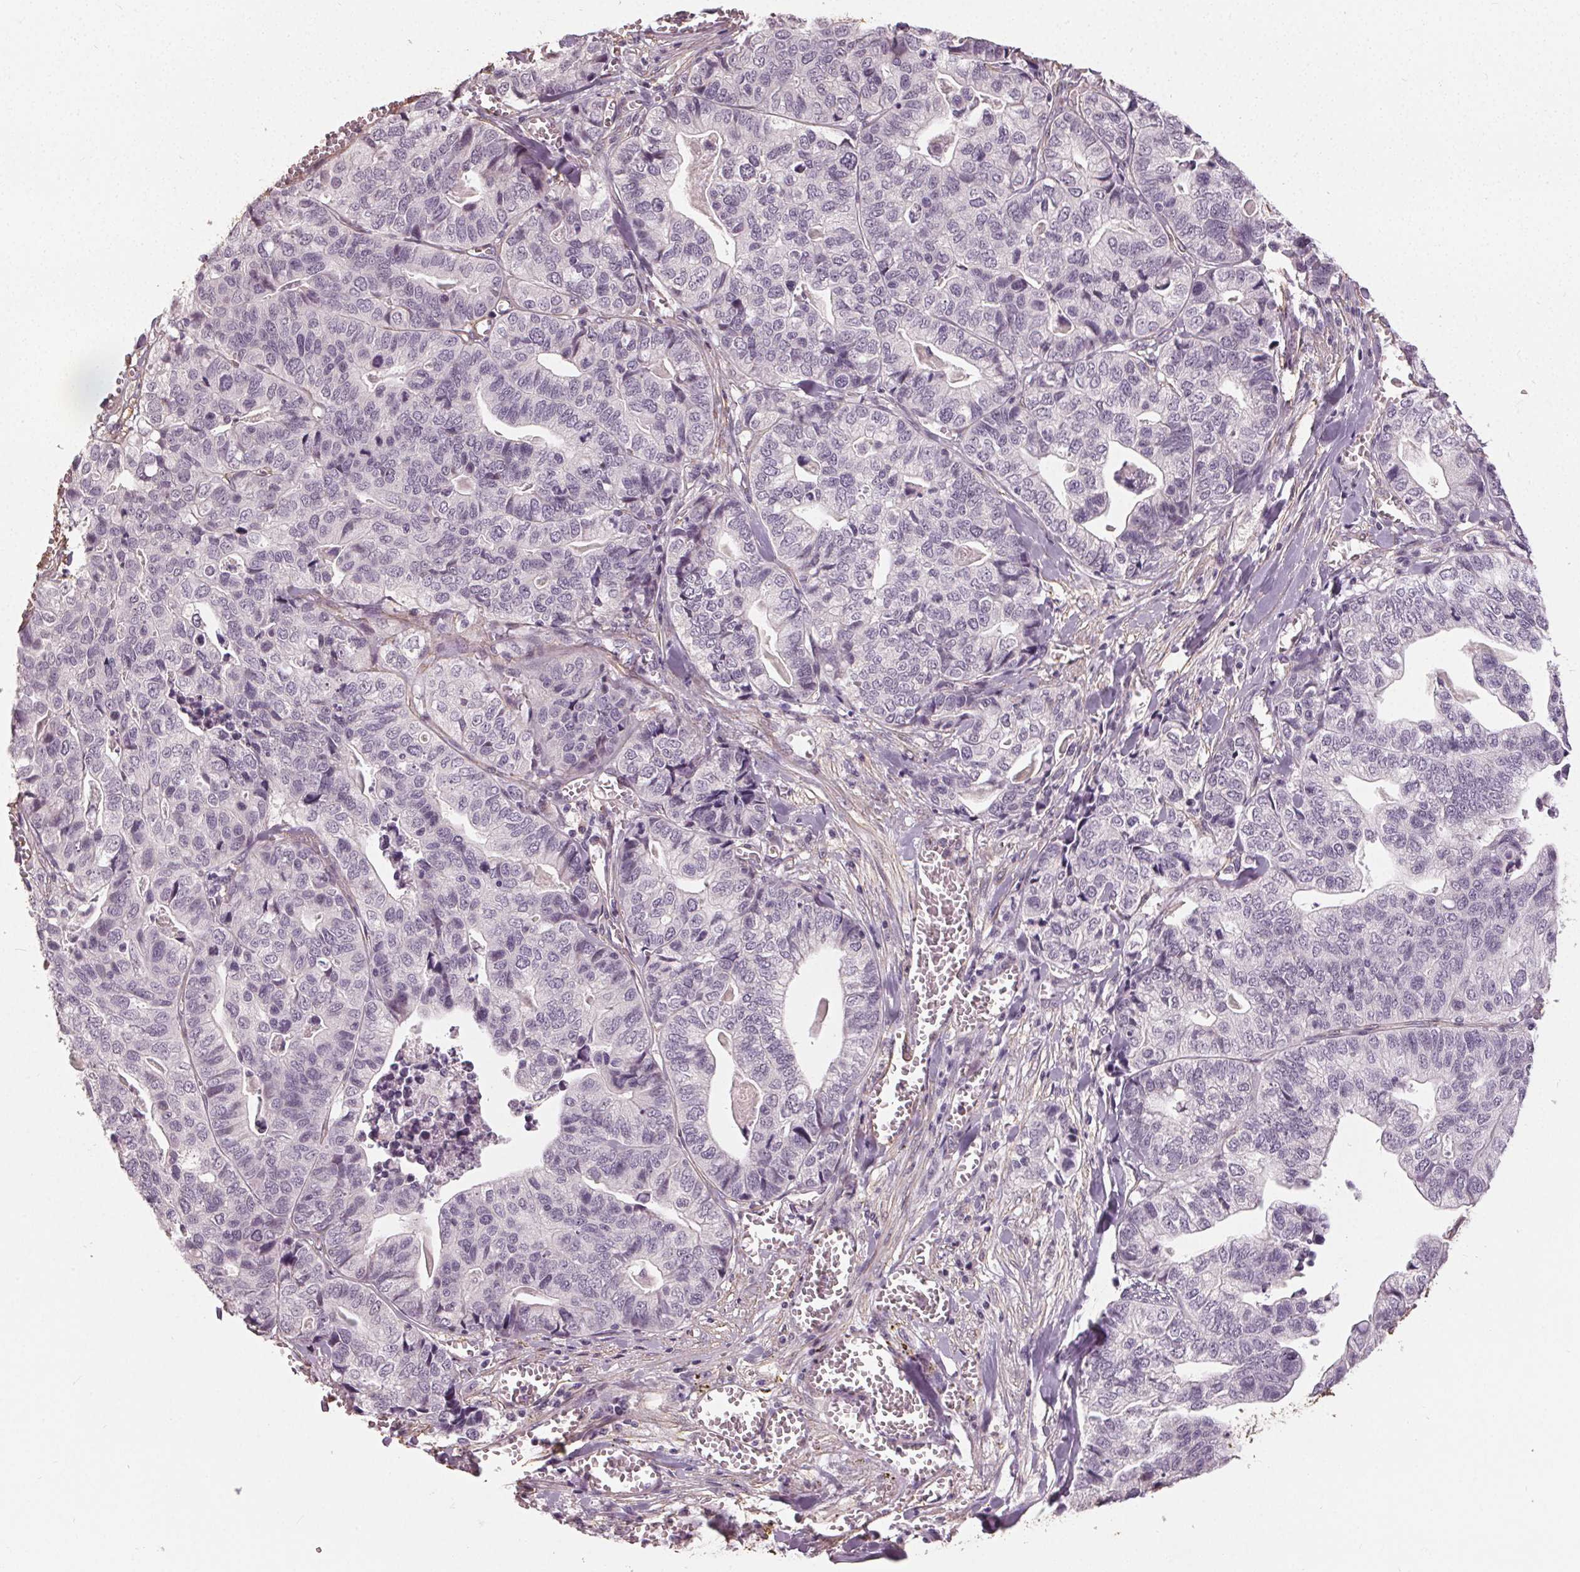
{"staining": {"intensity": "negative", "quantity": "none", "location": "none"}, "tissue": "stomach cancer", "cell_type": "Tumor cells", "image_type": "cancer", "snomed": [{"axis": "morphology", "description": "Adenocarcinoma, NOS"}, {"axis": "topography", "description": "Stomach, upper"}], "caption": "The histopathology image shows no significant positivity in tumor cells of adenocarcinoma (stomach).", "gene": "PKP1", "patient": {"sex": "female", "age": 67}}